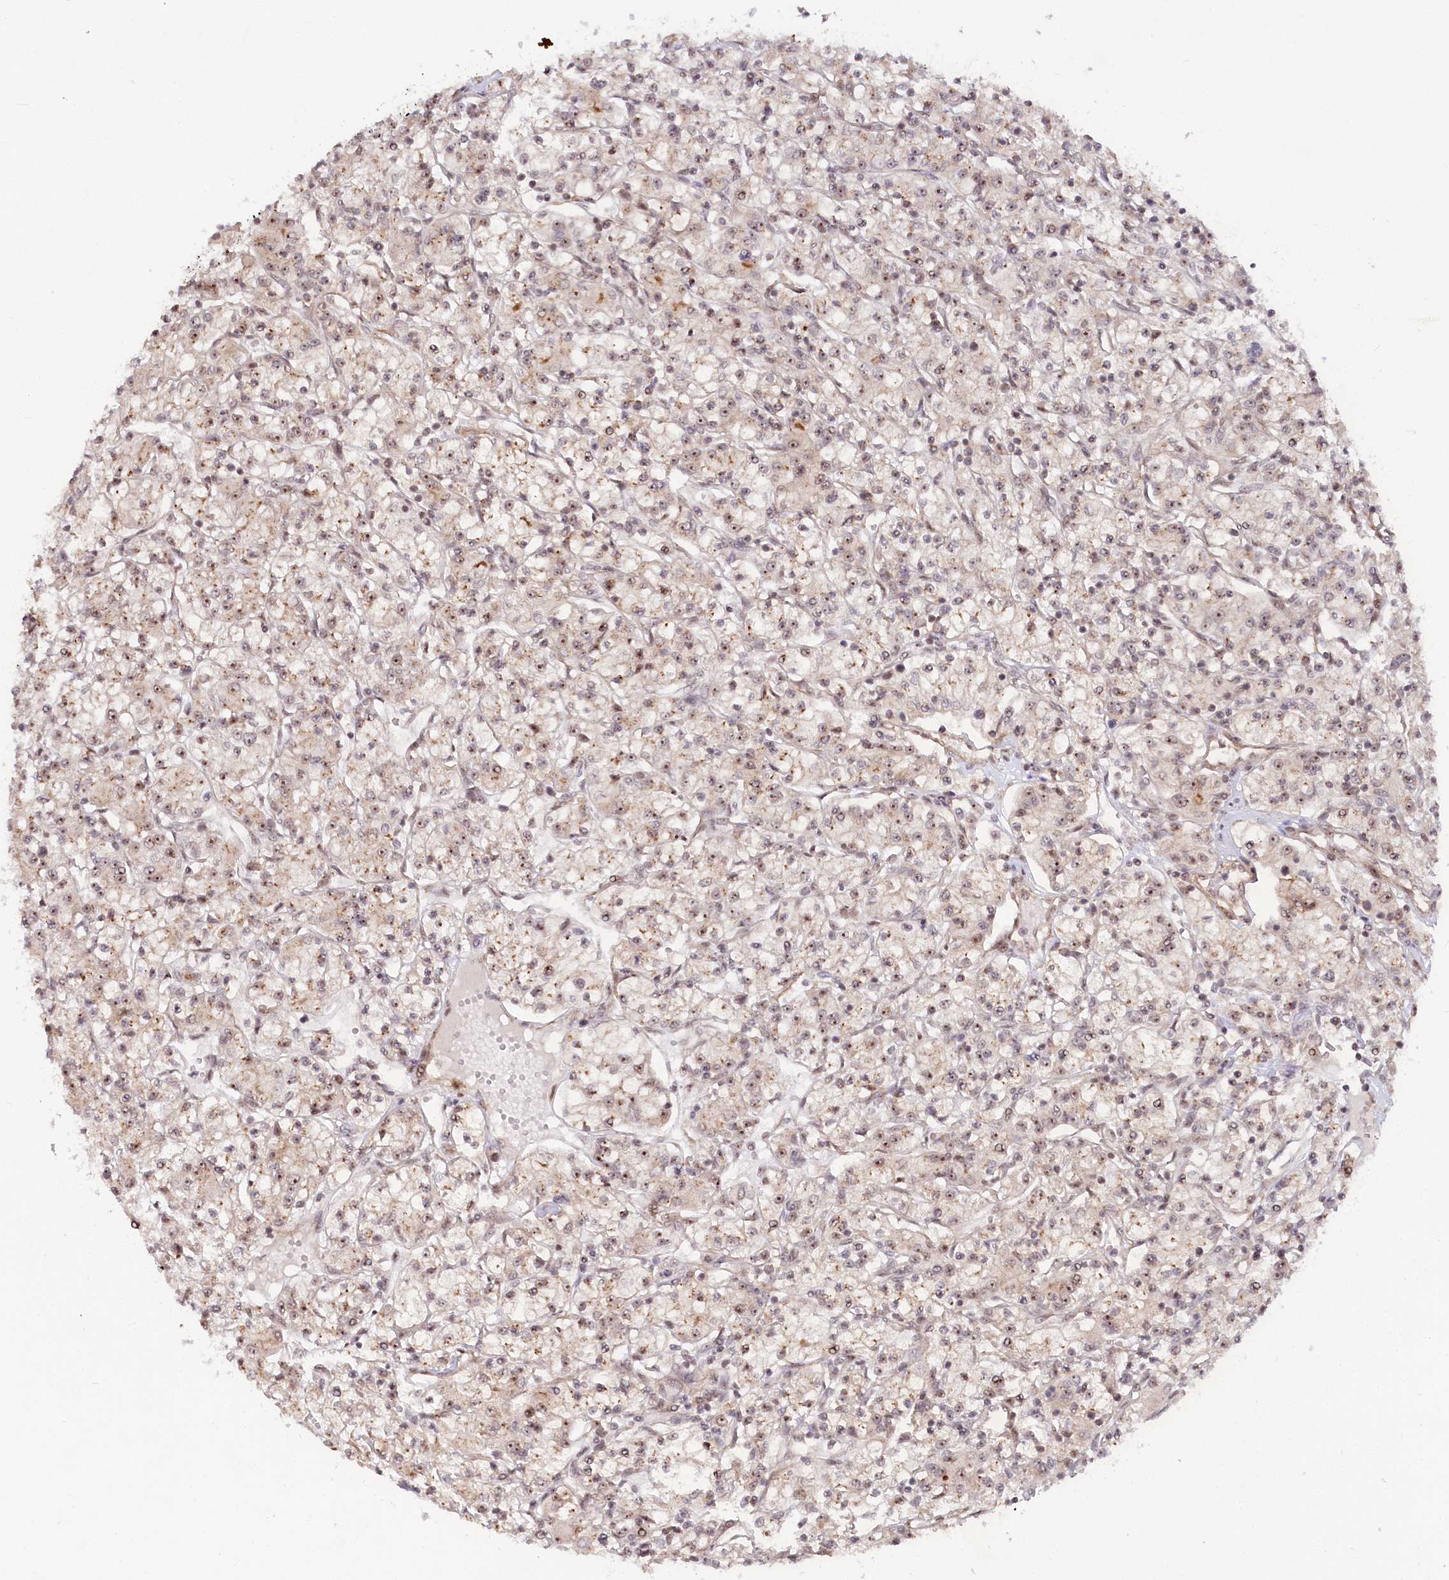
{"staining": {"intensity": "moderate", "quantity": ">75%", "location": "nuclear"}, "tissue": "renal cancer", "cell_type": "Tumor cells", "image_type": "cancer", "snomed": [{"axis": "morphology", "description": "Adenocarcinoma, NOS"}, {"axis": "topography", "description": "Kidney"}], "caption": "Protein expression by immunohistochemistry (IHC) shows moderate nuclear expression in about >75% of tumor cells in adenocarcinoma (renal).", "gene": "GNL3L", "patient": {"sex": "female", "age": 59}}